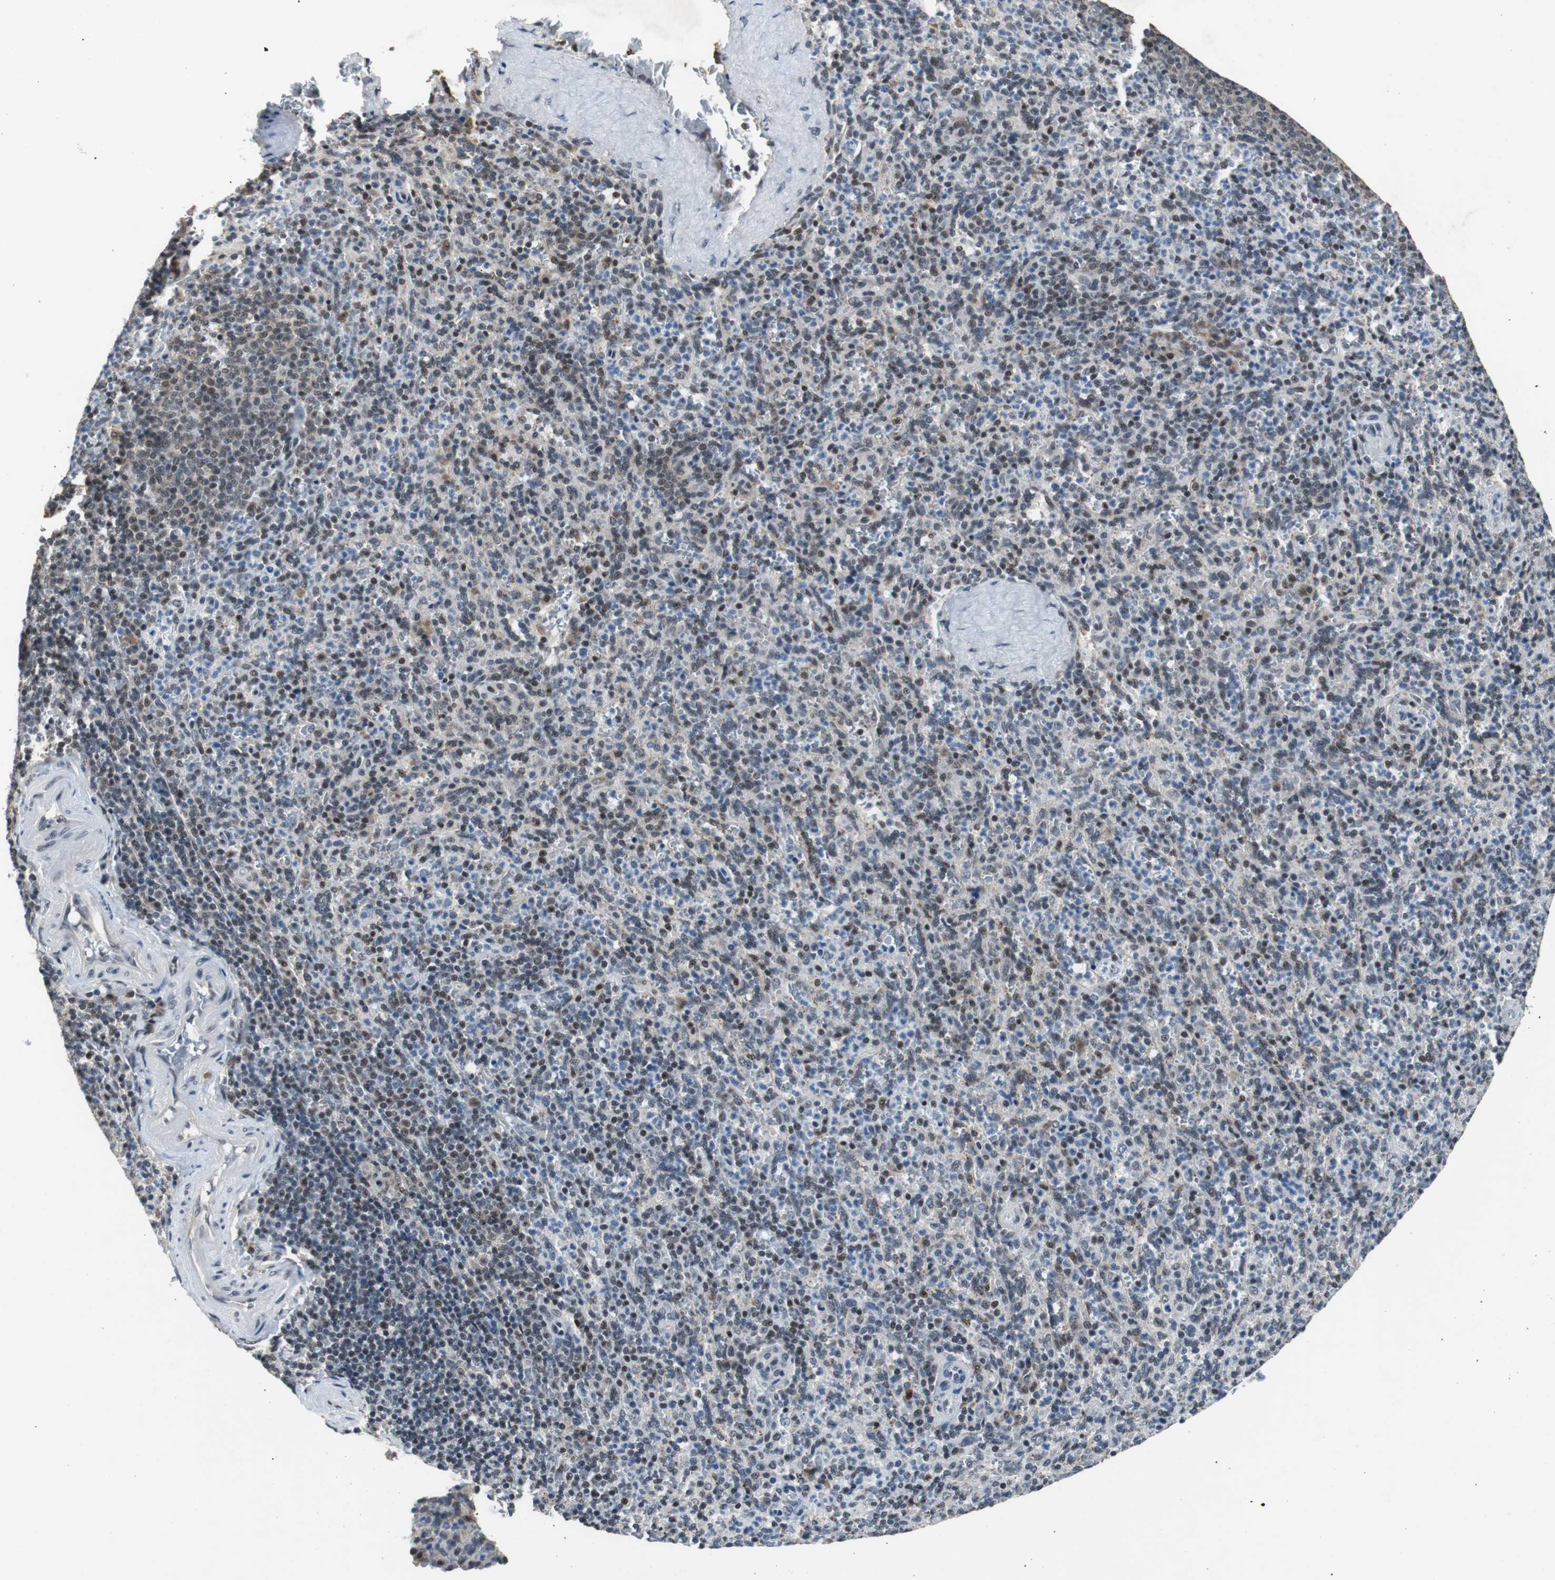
{"staining": {"intensity": "weak", "quantity": "<25%", "location": "nuclear"}, "tissue": "spleen", "cell_type": "Cells in red pulp", "image_type": "normal", "snomed": [{"axis": "morphology", "description": "Normal tissue, NOS"}, {"axis": "topography", "description": "Spleen"}], "caption": "Immunohistochemical staining of normal spleen demonstrates no significant staining in cells in red pulp.", "gene": "USP28", "patient": {"sex": "male", "age": 36}}